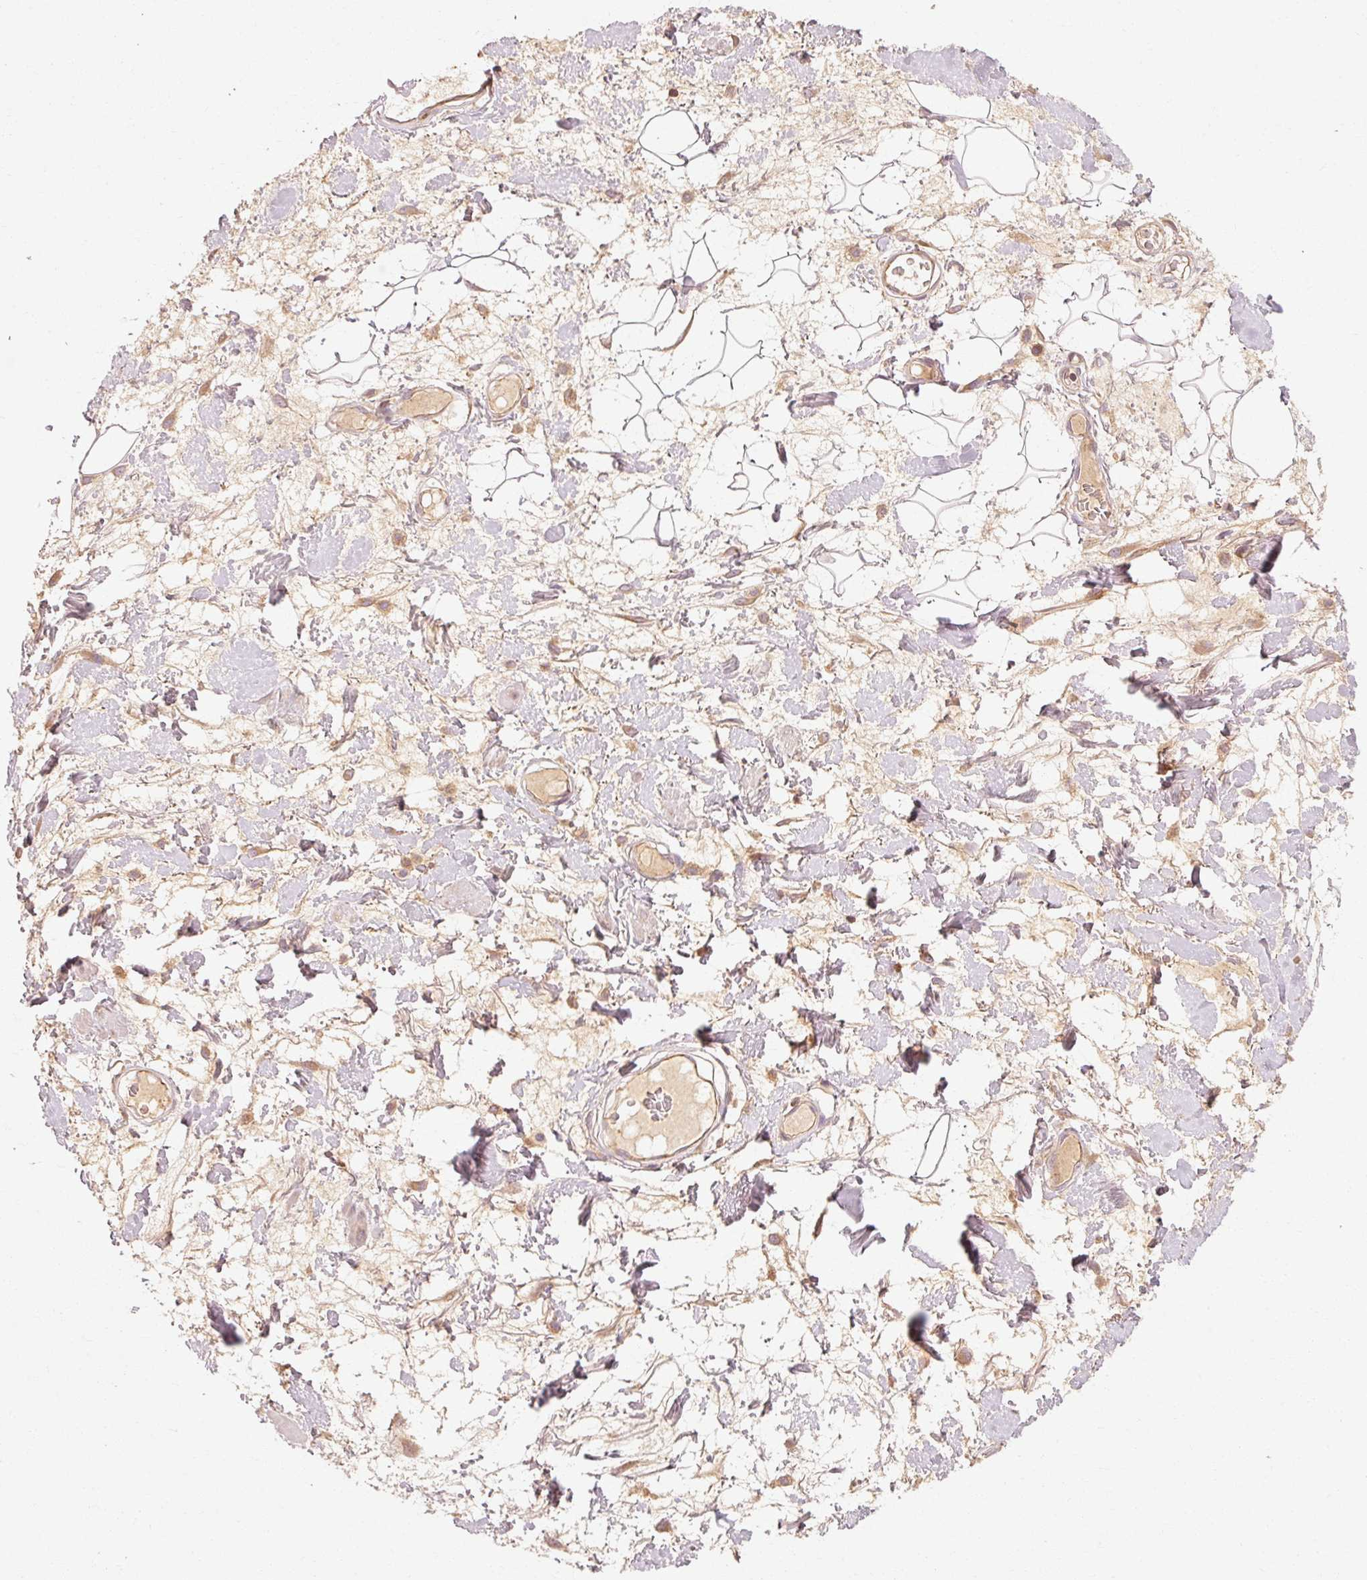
{"staining": {"intensity": "weak", "quantity": "25%-75%", "location": "cytoplasmic/membranous"}, "tissue": "adipose tissue", "cell_type": "Adipocytes", "image_type": "normal", "snomed": [{"axis": "morphology", "description": "Normal tissue, NOS"}, {"axis": "topography", "description": "Vulva"}, {"axis": "topography", "description": "Peripheral nerve tissue"}], "caption": "Immunohistochemical staining of unremarkable human adipose tissue shows weak cytoplasmic/membranous protein staining in about 25%-75% of adipocytes.", "gene": "CTNNA1", "patient": {"sex": "female", "age": 68}}